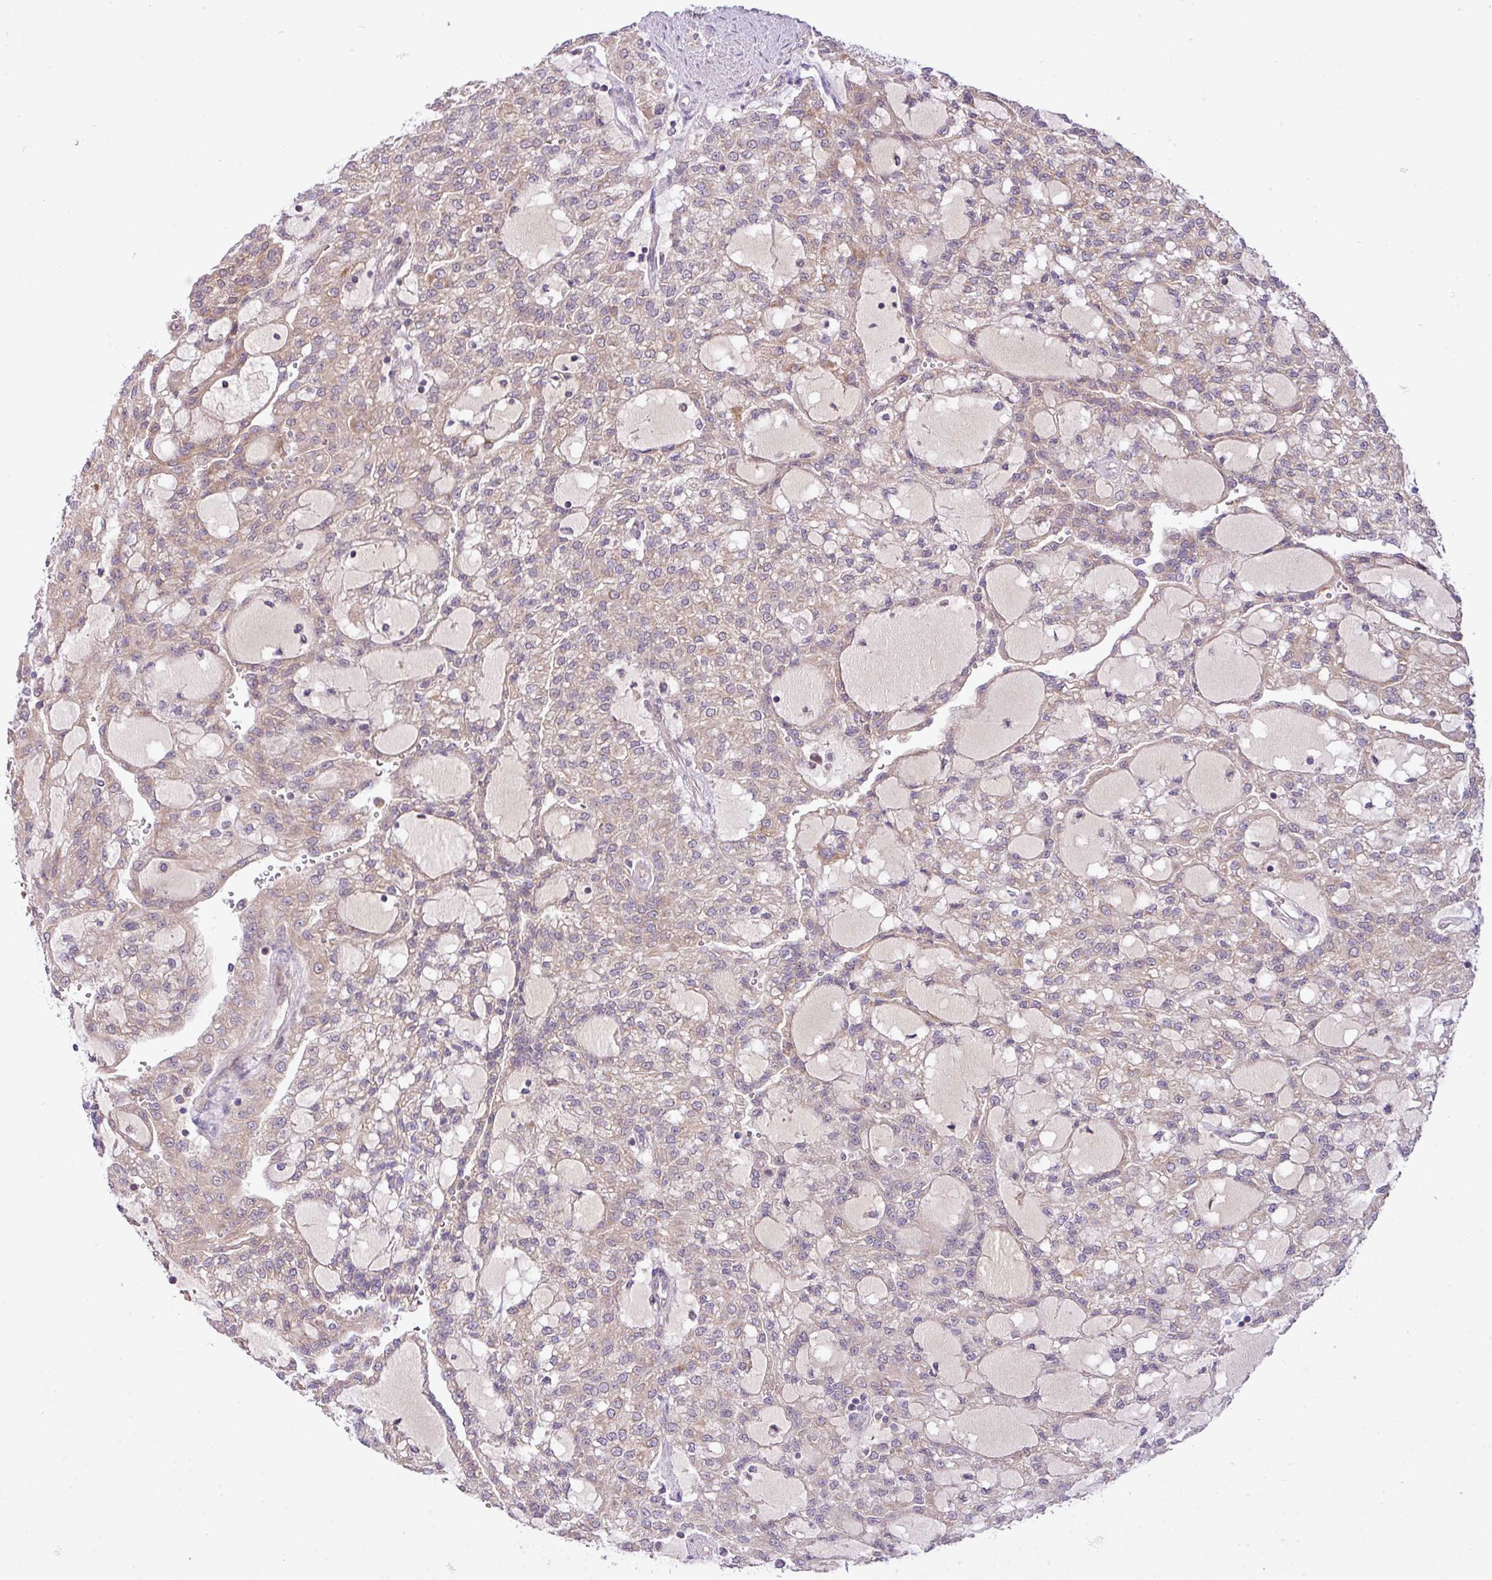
{"staining": {"intensity": "weak", "quantity": "25%-75%", "location": "cytoplasmic/membranous"}, "tissue": "renal cancer", "cell_type": "Tumor cells", "image_type": "cancer", "snomed": [{"axis": "morphology", "description": "Adenocarcinoma, NOS"}, {"axis": "topography", "description": "Kidney"}], "caption": "IHC (DAB (3,3'-diaminobenzidine)) staining of adenocarcinoma (renal) reveals weak cytoplasmic/membranous protein positivity in approximately 25%-75% of tumor cells. The staining was performed using DAB to visualize the protein expression in brown, while the nuclei were stained in blue with hematoxylin (Magnification: 20x).", "gene": "TIMM10B", "patient": {"sex": "male", "age": 63}}